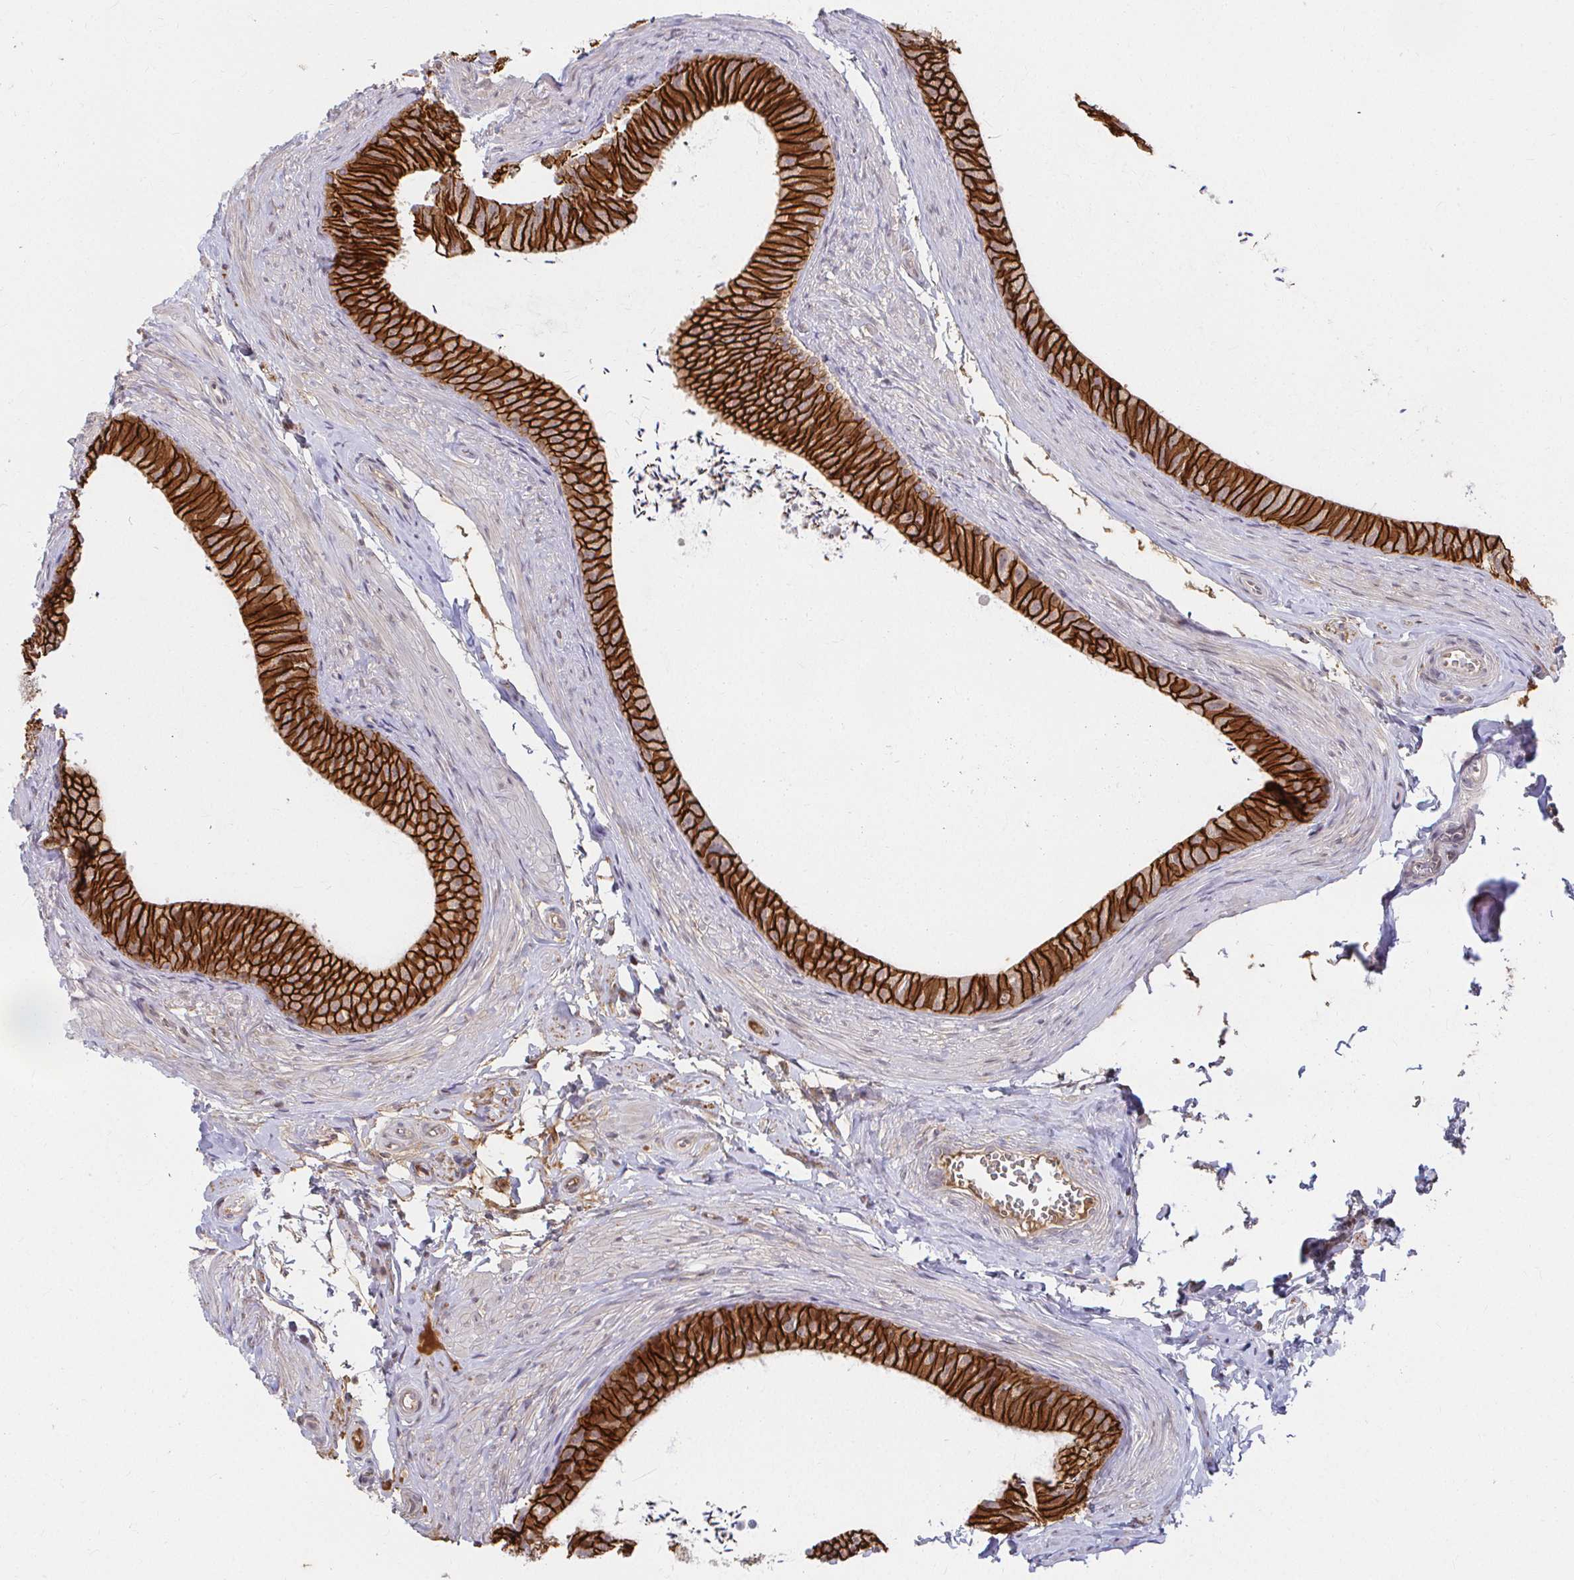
{"staining": {"intensity": "strong", "quantity": ">75%", "location": "cytoplasmic/membranous"}, "tissue": "epididymis", "cell_type": "Glandular cells", "image_type": "normal", "snomed": [{"axis": "morphology", "description": "Normal tissue, NOS"}, {"axis": "topography", "description": "Epididymis, spermatic cord, NOS"}, {"axis": "topography", "description": "Epididymis"}, {"axis": "topography", "description": "Peripheral nerve tissue"}], "caption": "IHC of unremarkable human epididymis exhibits high levels of strong cytoplasmic/membranous positivity in about >75% of glandular cells. The staining is performed using DAB brown chromogen to label protein expression. The nuclei are counter-stained blue using hematoxylin.", "gene": "ANK3", "patient": {"sex": "male", "age": 29}}